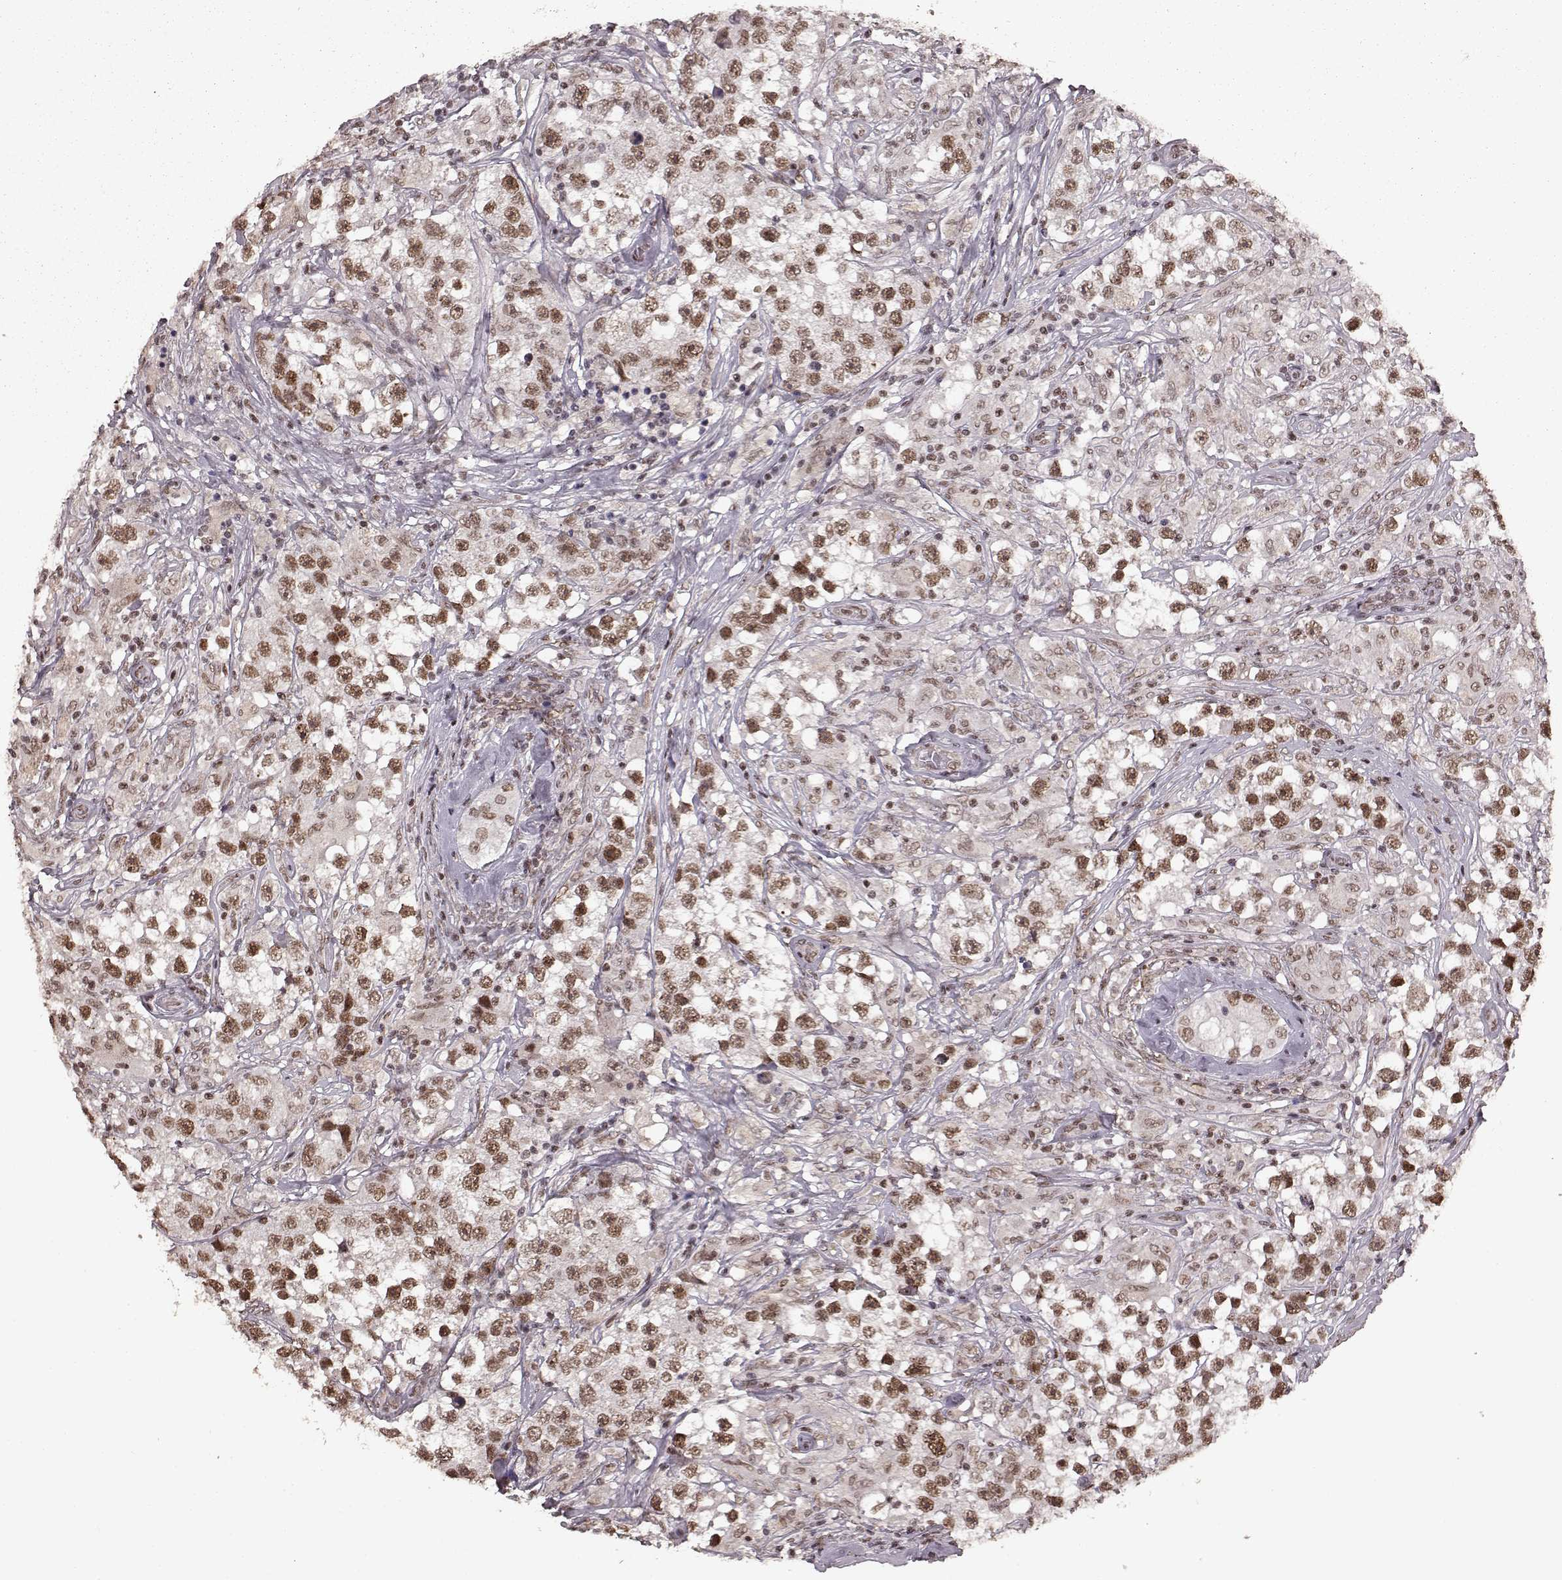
{"staining": {"intensity": "moderate", "quantity": ">75%", "location": "nuclear"}, "tissue": "testis cancer", "cell_type": "Tumor cells", "image_type": "cancer", "snomed": [{"axis": "morphology", "description": "Seminoma, NOS"}, {"axis": "topography", "description": "Testis"}], "caption": "Human testis cancer (seminoma) stained with a brown dye demonstrates moderate nuclear positive staining in about >75% of tumor cells.", "gene": "RRAGD", "patient": {"sex": "male", "age": 46}}